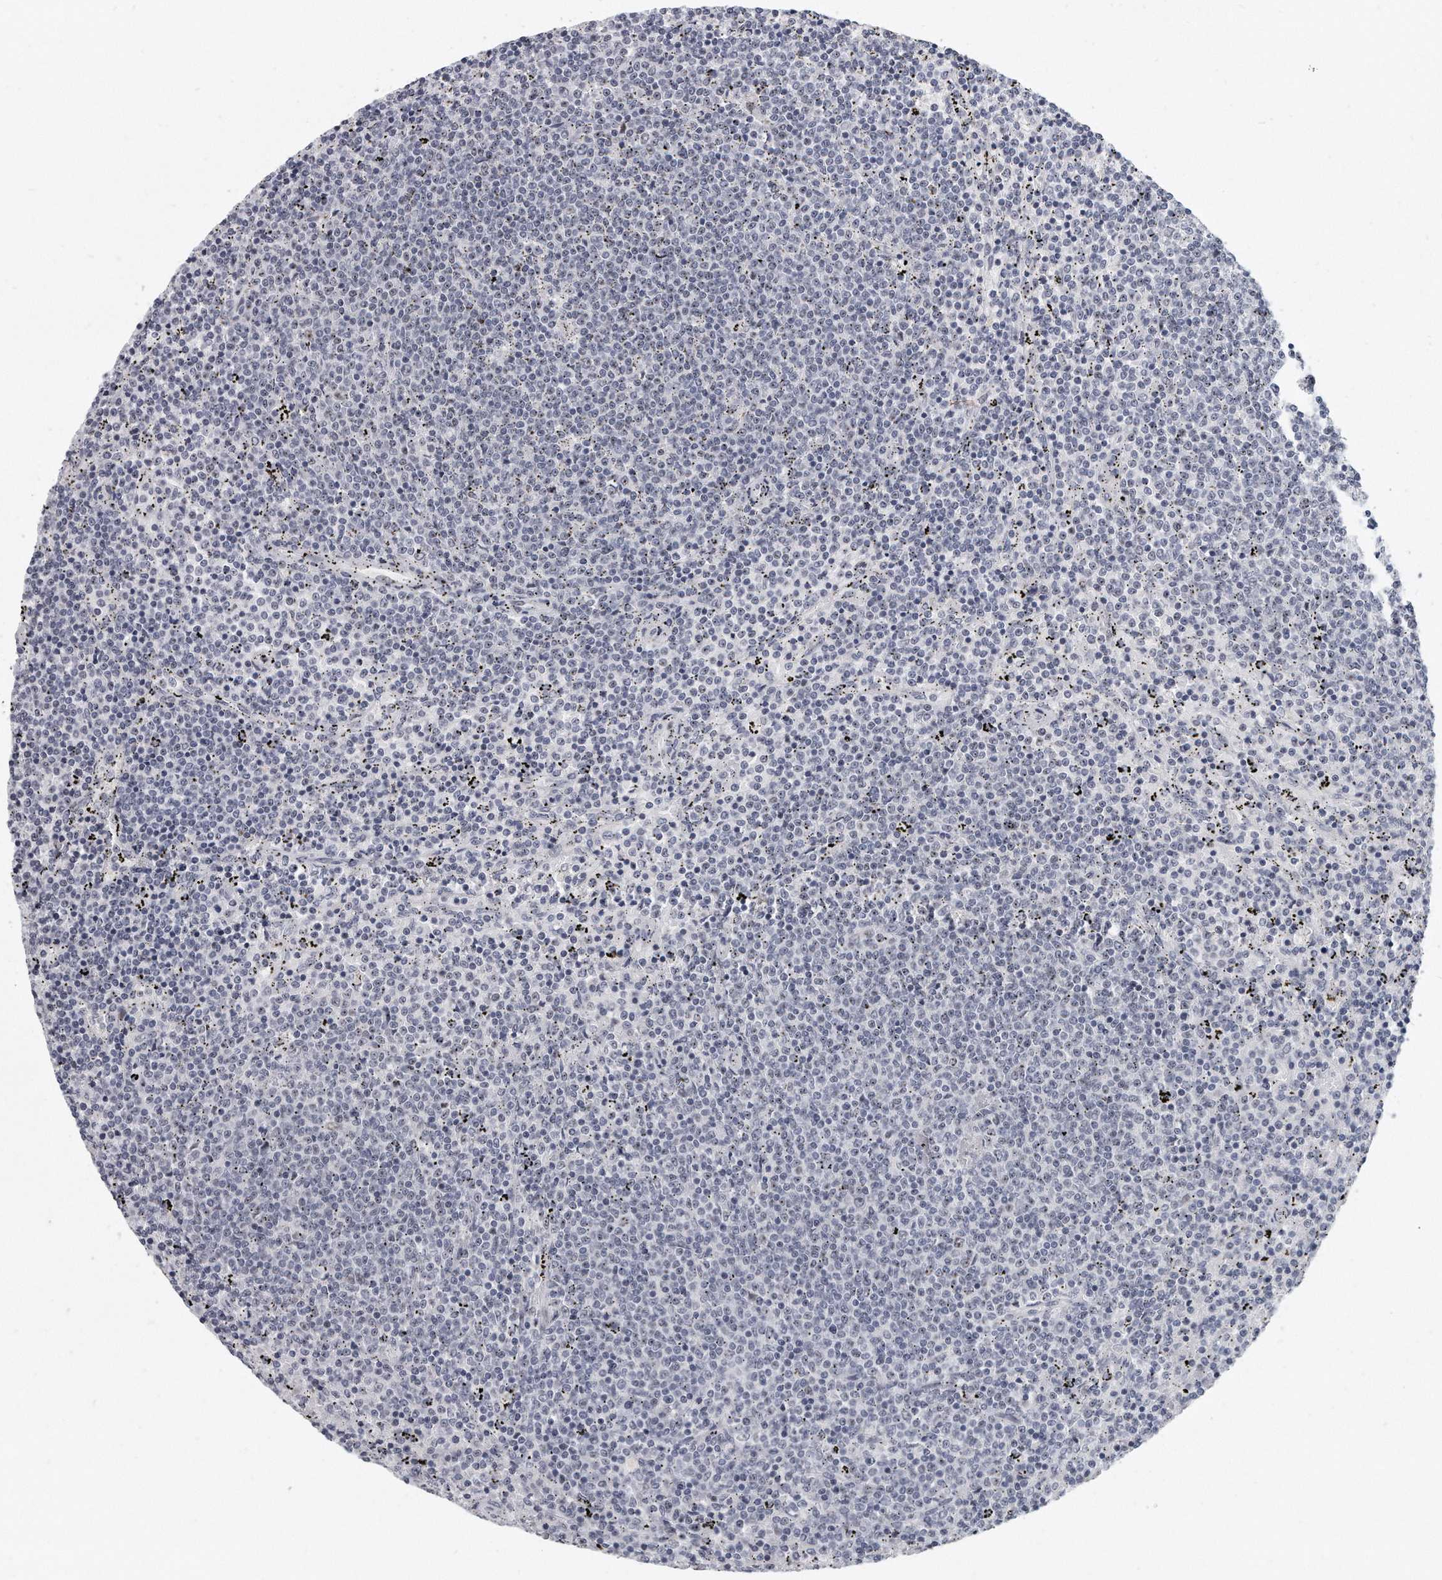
{"staining": {"intensity": "negative", "quantity": "none", "location": "none"}, "tissue": "lymphoma", "cell_type": "Tumor cells", "image_type": "cancer", "snomed": [{"axis": "morphology", "description": "Malignant lymphoma, non-Hodgkin's type, Low grade"}, {"axis": "topography", "description": "Spleen"}], "caption": "Tumor cells are negative for protein expression in human low-grade malignant lymphoma, non-Hodgkin's type. (Immunohistochemistry, brightfield microscopy, high magnification).", "gene": "TFCP2L1", "patient": {"sex": "female", "age": 50}}